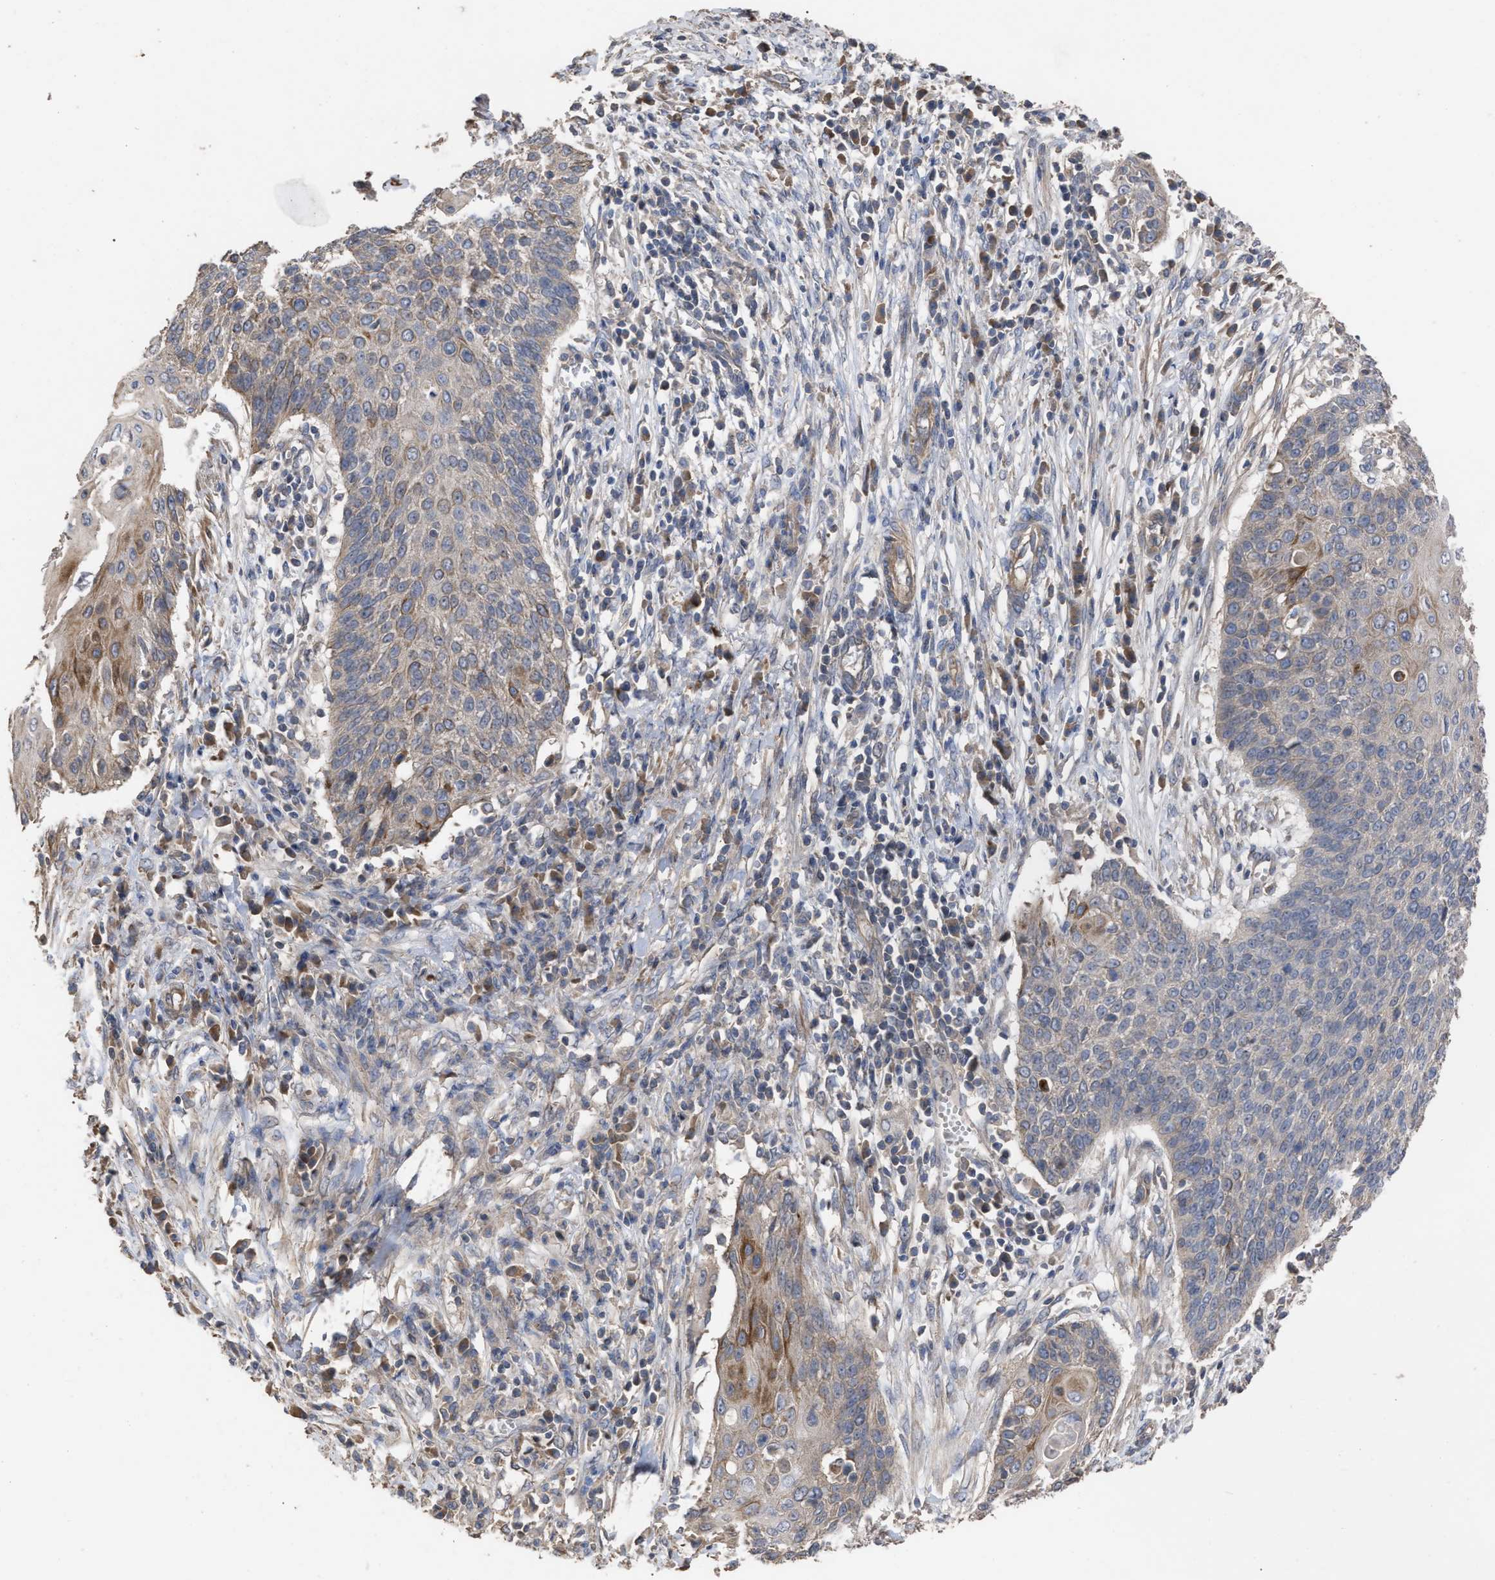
{"staining": {"intensity": "moderate", "quantity": "<25%", "location": "cytoplasmic/membranous"}, "tissue": "cervical cancer", "cell_type": "Tumor cells", "image_type": "cancer", "snomed": [{"axis": "morphology", "description": "Squamous cell carcinoma, NOS"}, {"axis": "topography", "description": "Cervix"}], "caption": "Immunohistochemical staining of cervical cancer (squamous cell carcinoma) exhibits low levels of moderate cytoplasmic/membranous expression in approximately <25% of tumor cells.", "gene": "BTN2A1", "patient": {"sex": "female", "age": 39}}